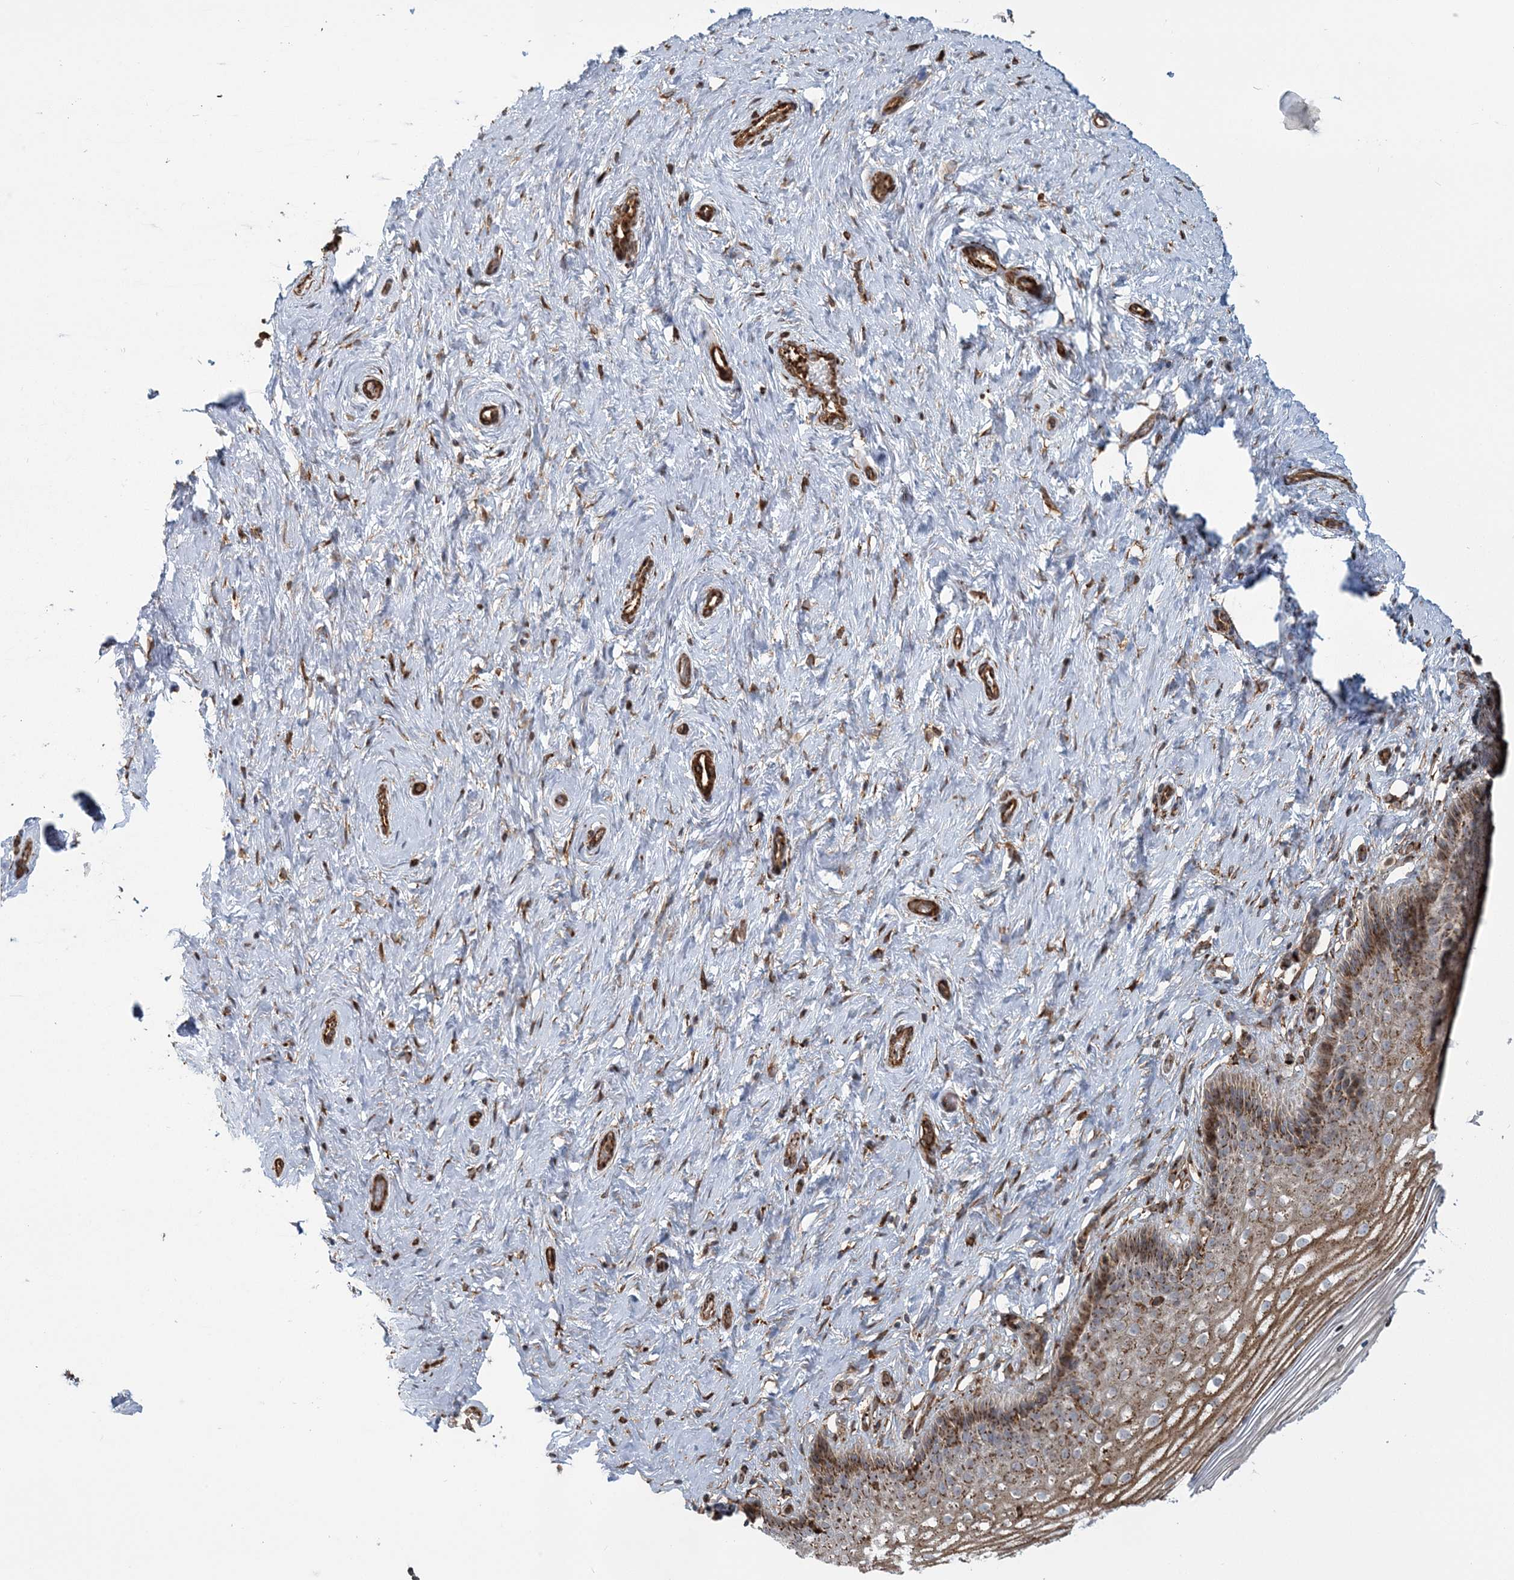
{"staining": {"intensity": "moderate", "quantity": ">75%", "location": "cytoplasmic/membranous"}, "tissue": "cervix", "cell_type": "Glandular cells", "image_type": "normal", "snomed": [{"axis": "morphology", "description": "Normal tissue, NOS"}, {"axis": "topography", "description": "Cervix"}], "caption": "A medium amount of moderate cytoplasmic/membranous positivity is identified in about >75% of glandular cells in unremarkable cervix.", "gene": "TRAF3IP2", "patient": {"sex": "female", "age": 33}}